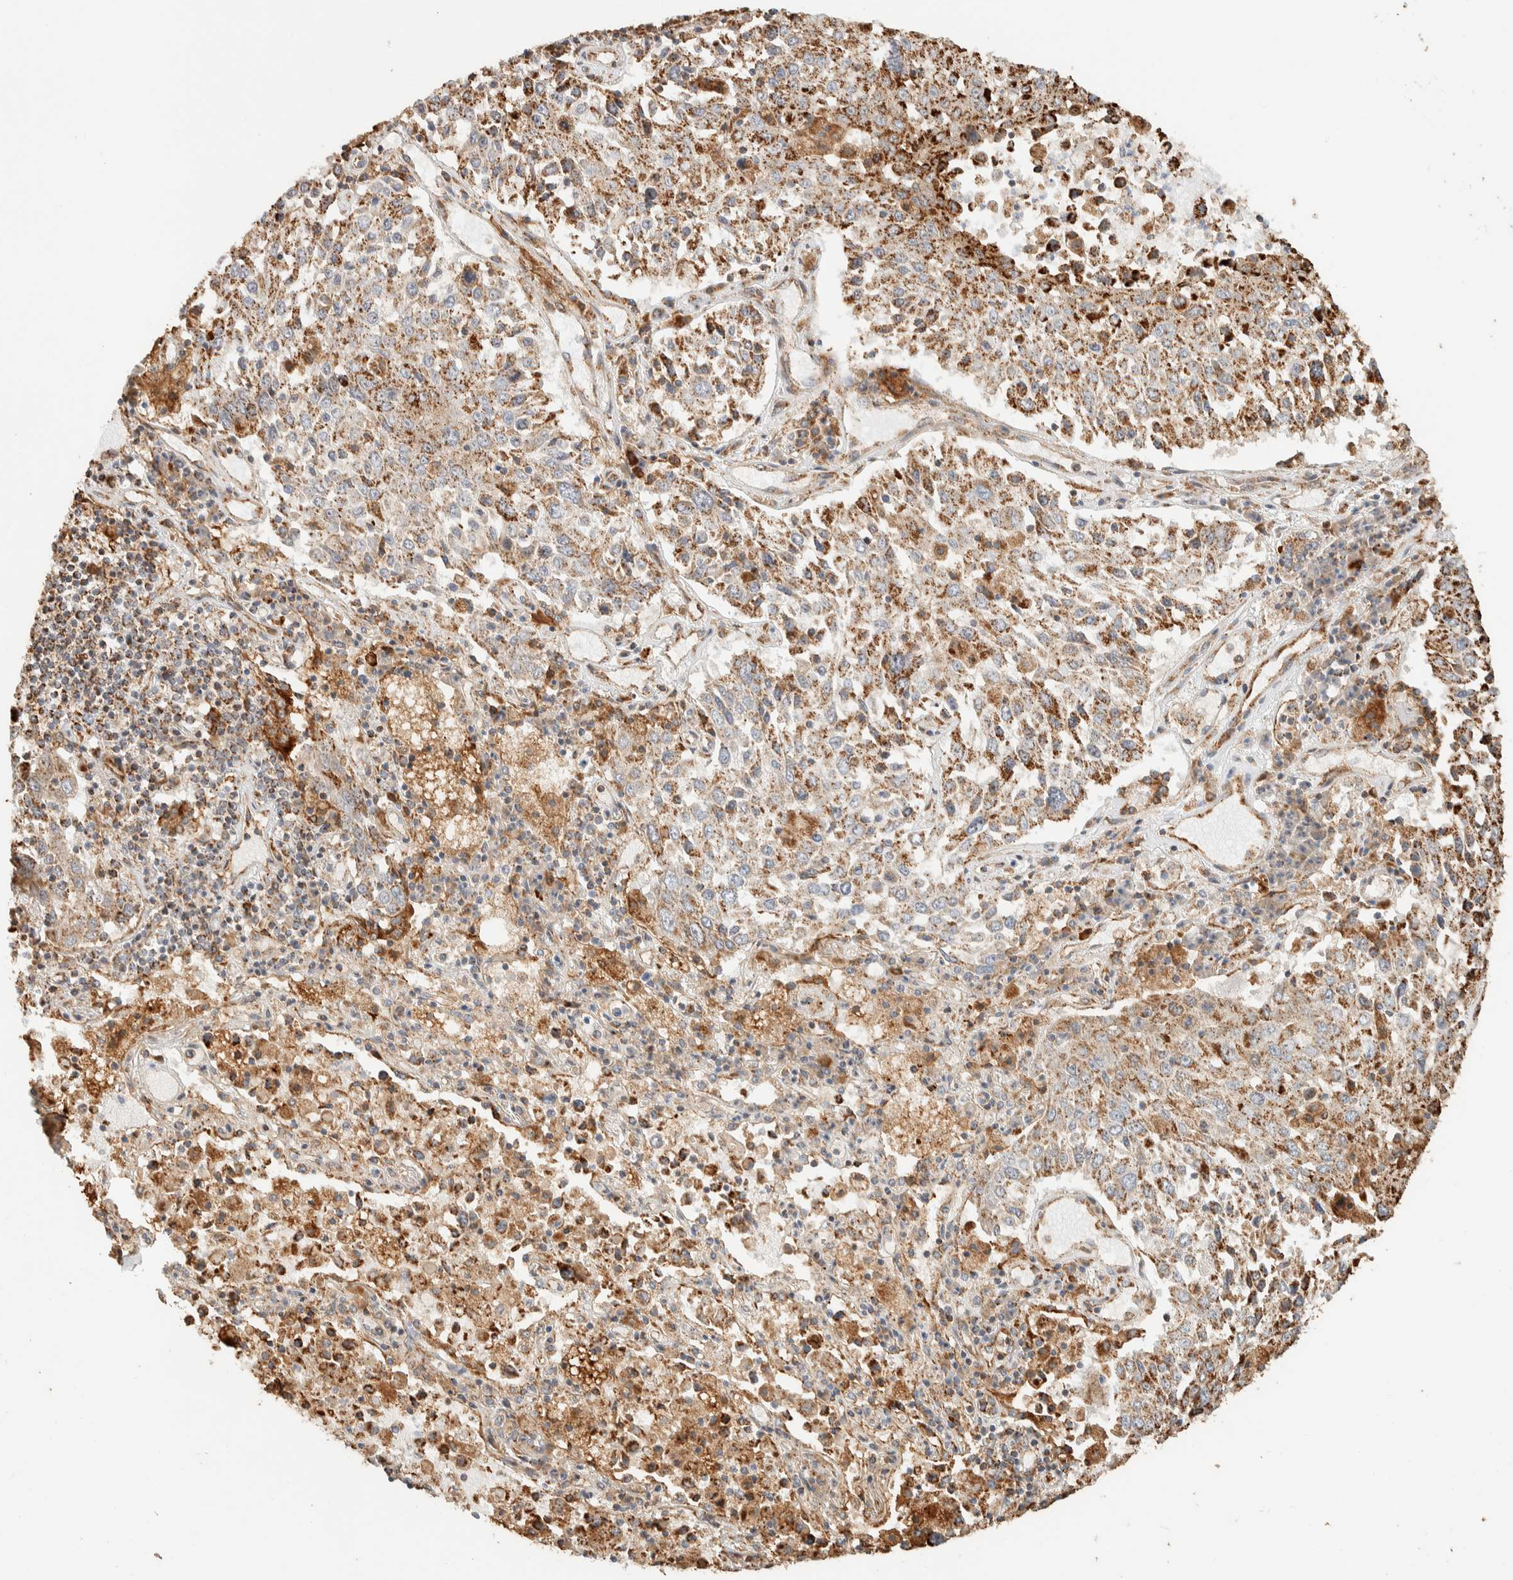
{"staining": {"intensity": "moderate", "quantity": ">75%", "location": "cytoplasmic/membranous"}, "tissue": "lung cancer", "cell_type": "Tumor cells", "image_type": "cancer", "snomed": [{"axis": "morphology", "description": "Squamous cell carcinoma, NOS"}, {"axis": "topography", "description": "Lung"}], "caption": "Tumor cells display moderate cytoplasmic/membranous staining in approximately >75% of cells in lung squamous cell carcinoma.", "gene": "KIF9", "patient": {"sex": "male", "age": 65}}